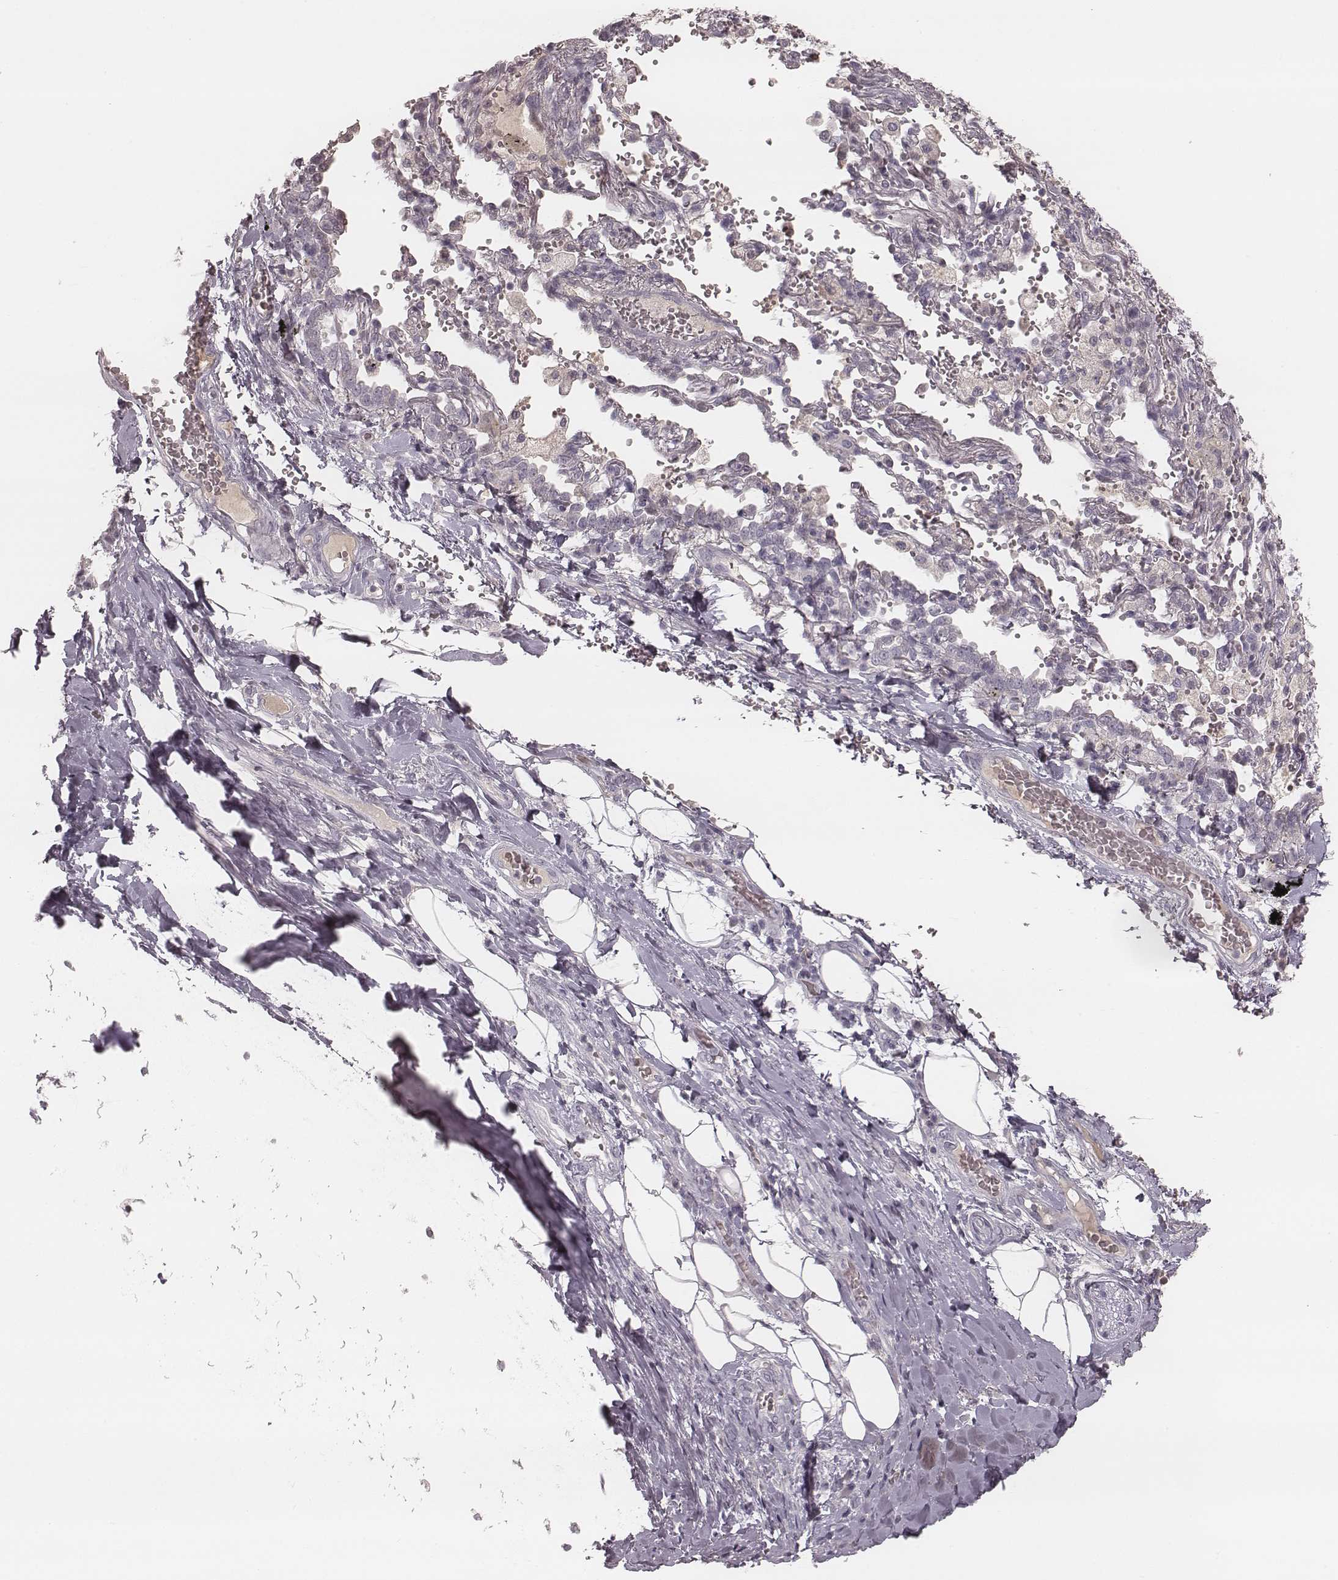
{"staining": {"intensity": "negative", "quantity": "none", "location": "none"}, "tissue": "bronchus", "cell_type": "Respiratory epithelial cells", "image_type": "normal", "snomed": [{"axis": "morphology", "description": "Normal tissue, NOS"}, {"axis": "topography", "description": "Lymph node"}, {"axis": "topography", "description": "Bronchus"}], "caption": "High magnification brightfield microscopy of benign bronchus stained with DAB (brown) and counterstained with hematoxylin (blue): respiratory epithelial cells show no significant expression.", "gene": "SMIM24", "patient": {"sex": "male", "age": 56}}